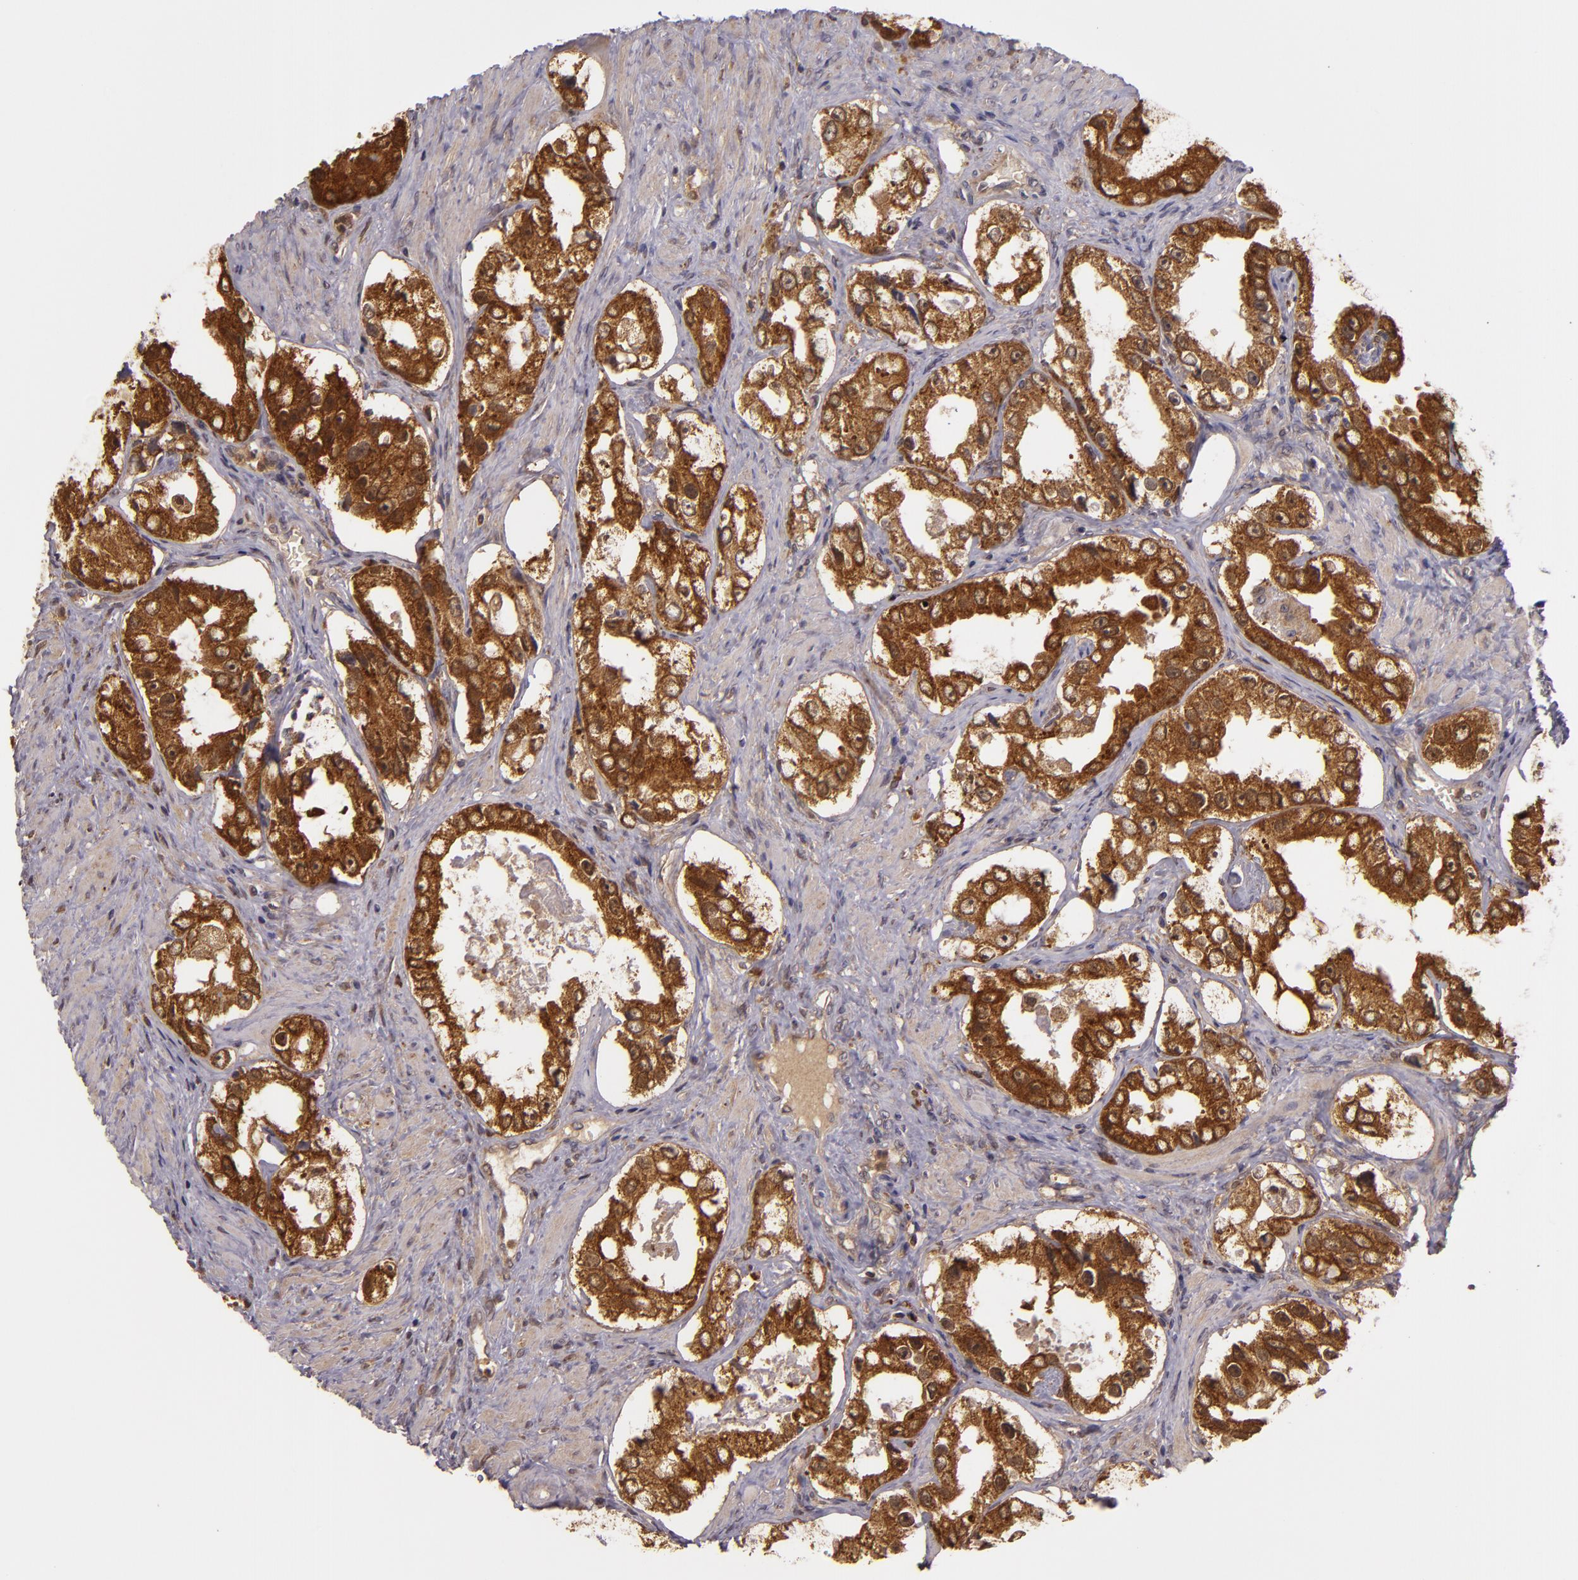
{"staining": {"intensity": "strong", "quantity": ">75%", "location": "cytoplasmic/membranous"}, "tissue": "prostate cancer", "cell_type": "Tumor cells", "image_type": "cancer", "snomed": [{"axis": "morphology", "description": "Adenocarcinoma, High grade"}, {"axis": "topography", "description": "Prostate"}], "caption": "This photomicrograph shows prostate cancer (high-grade adenocarcinoma) stained with immunohistochemistry to label a protein in brown. The cytoplasmic/membranous of tumor cells show strong positivity for the protein. Nuclei are counter-stained blue.", "gene": "FHIT", "patient": {"sex": "male", "age": 63}}